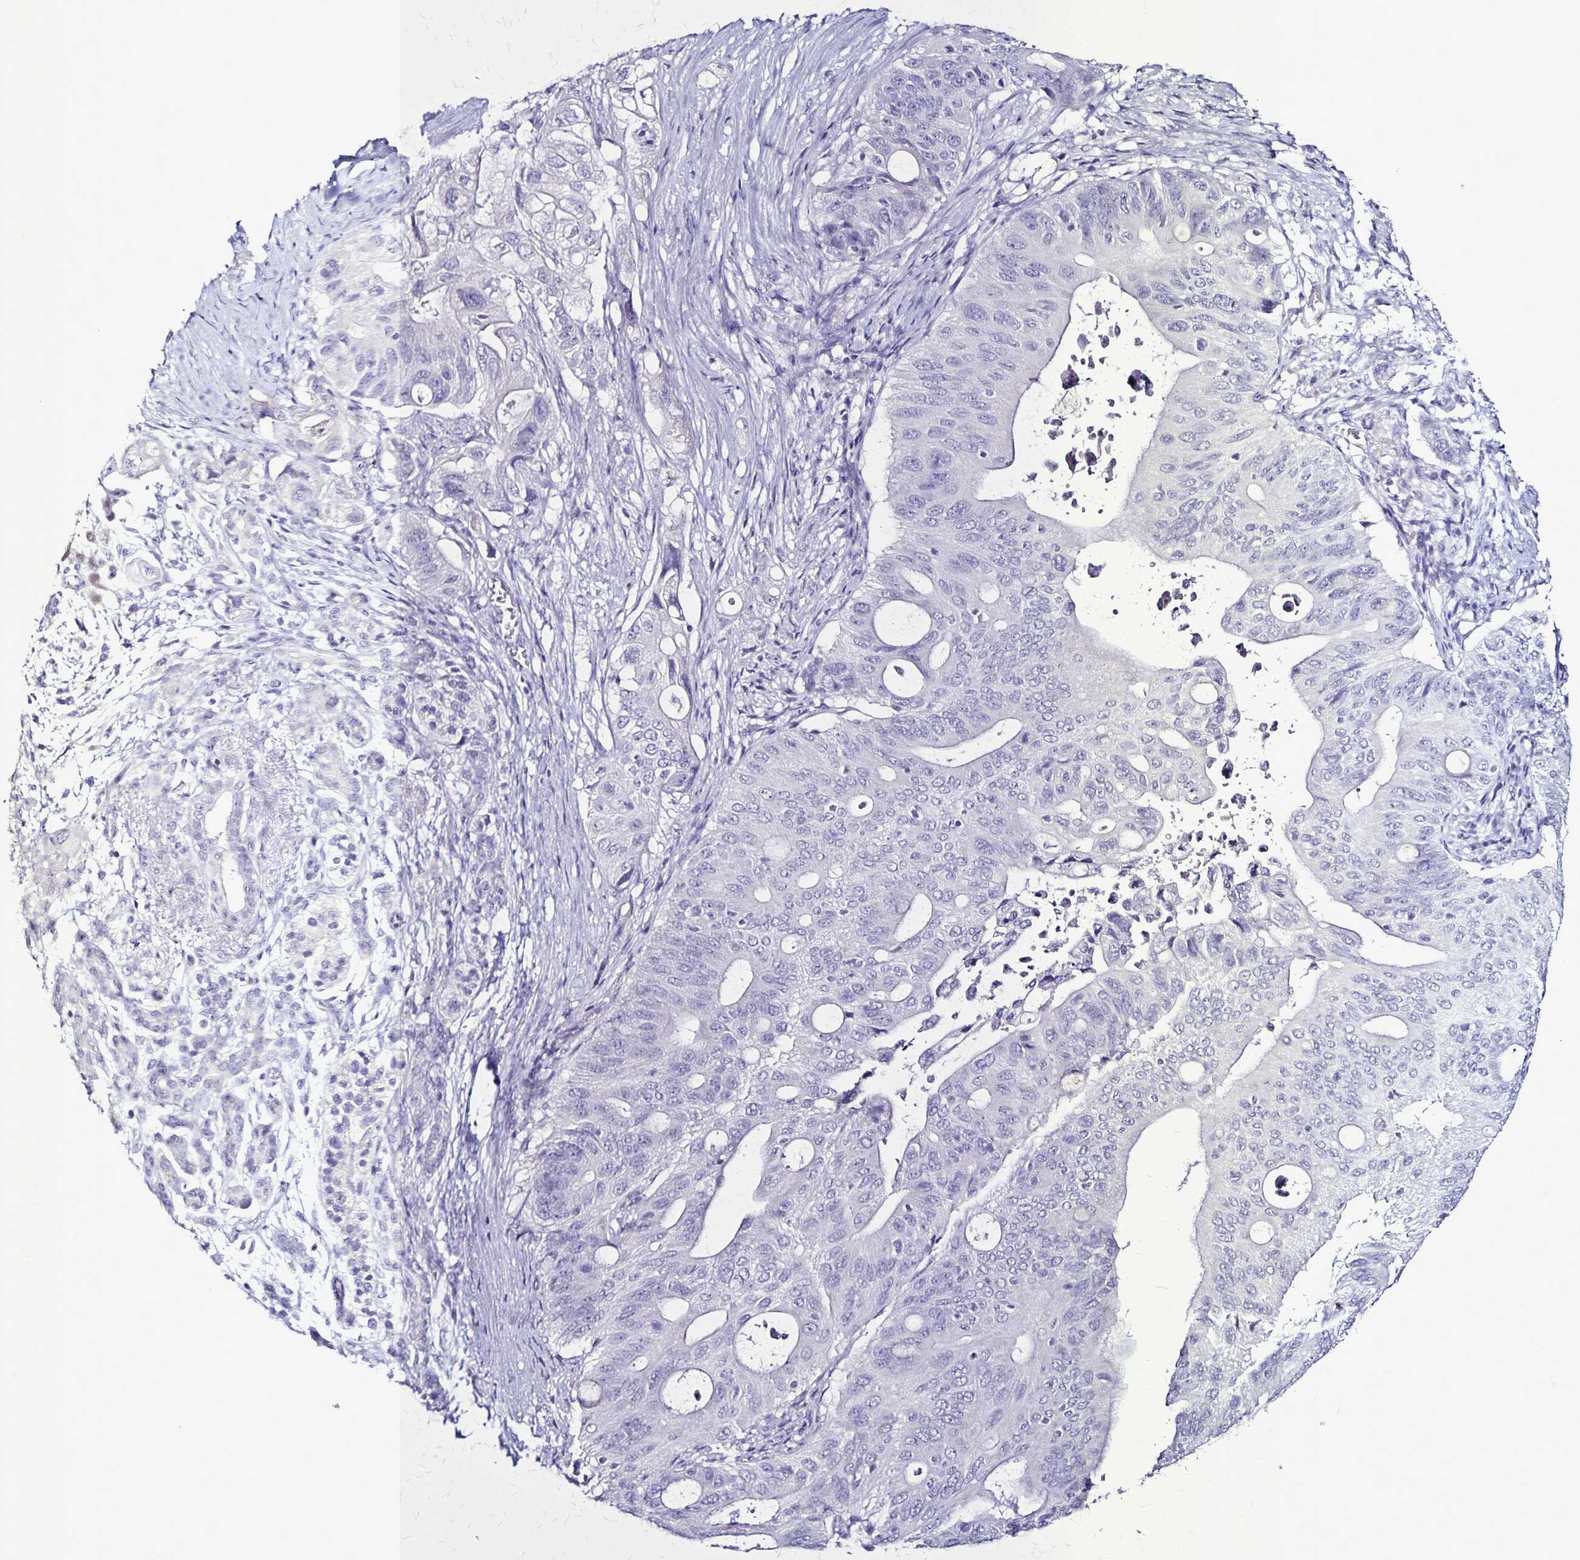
{"staining": {"intensity": "negative", "quantity": "none", "location": "none"}, "tissue": "pancreatic cancer", "cell_type": "Tumor cells", "image_type": "cancer", "snomed": [{"axis": "morphology", "description": "Adenocarcinoma, NOS"}, {"axis": "topography", "description": "Pancreas"}], "caption": "An immunohistochemistry (IHC) histopathology image of pancreatic cancer is shown. There is no staining in tumor cells of pancreatic cancer. The staining is performed using DAB brown chromogen with nuclei counter-stained in using hematoxylin.", "gene": "PLXNA4", "patient": {"sex": "female", "age": 72}}